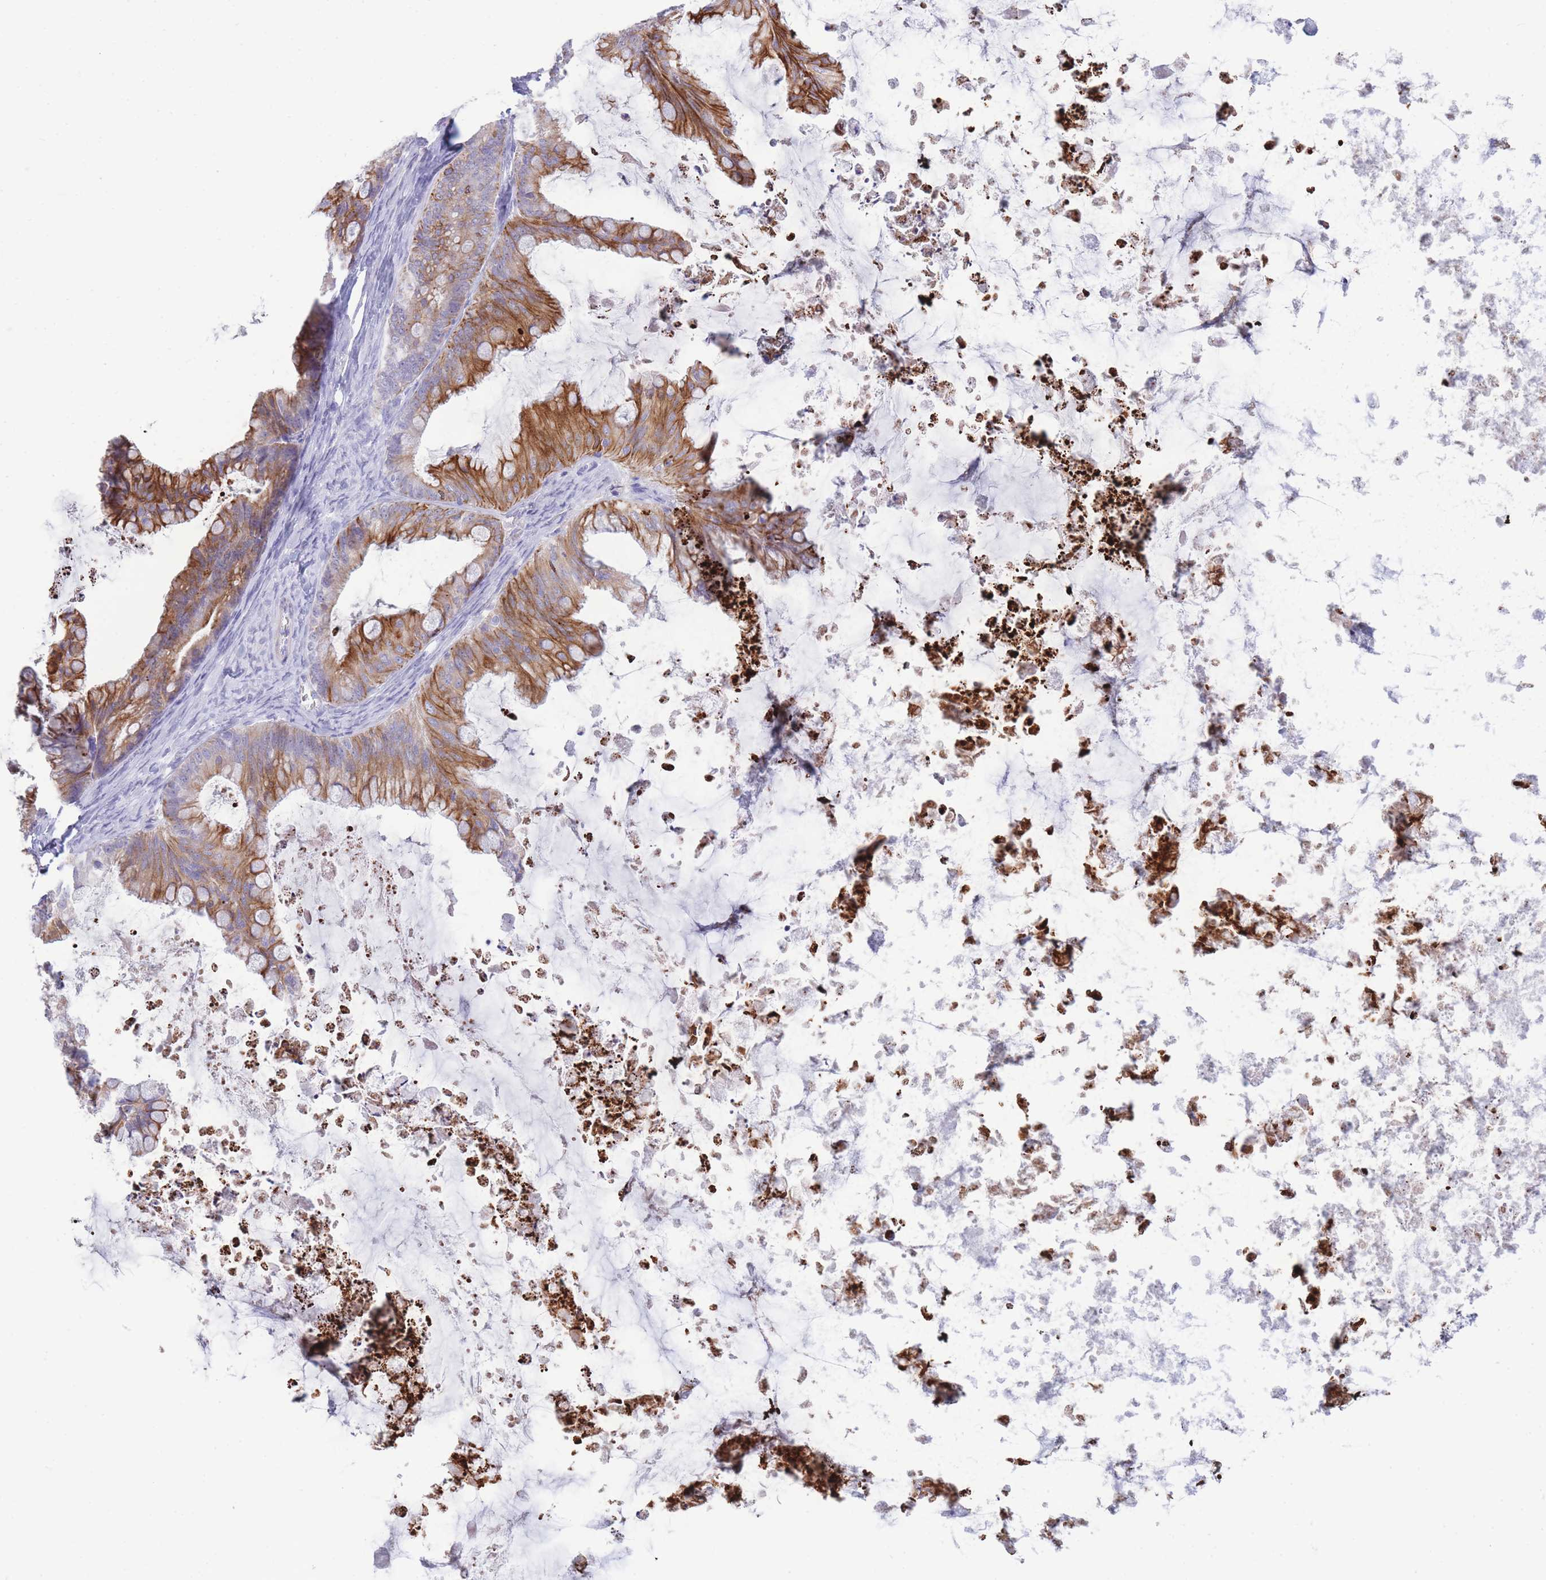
{"staining": {"intensity": "moderate", "quantity": ">75%", "location": "cytoplasmic/membranous"}, "tissue": "ovarian cancer", "cell_type": "Tumor cells", "image_type": "cancer", "snomed": [{"axis": "morphology", "description": "Cystadenocarcinoma, mucinous, NOS"}, {"axis": "topography", "description": "Ovary"}], "caption": "Immunohistochemical staining of human ovarian mucinous cystadenocarcinoma reveals medium levels of moderate cytoplasmic/membranous protein expression in approximately >75% of tumor cells. (IHC, brightfield microscopy, high magnification).", "gene": "VWA8", "patient": {"sex": "female", "age": 35}}